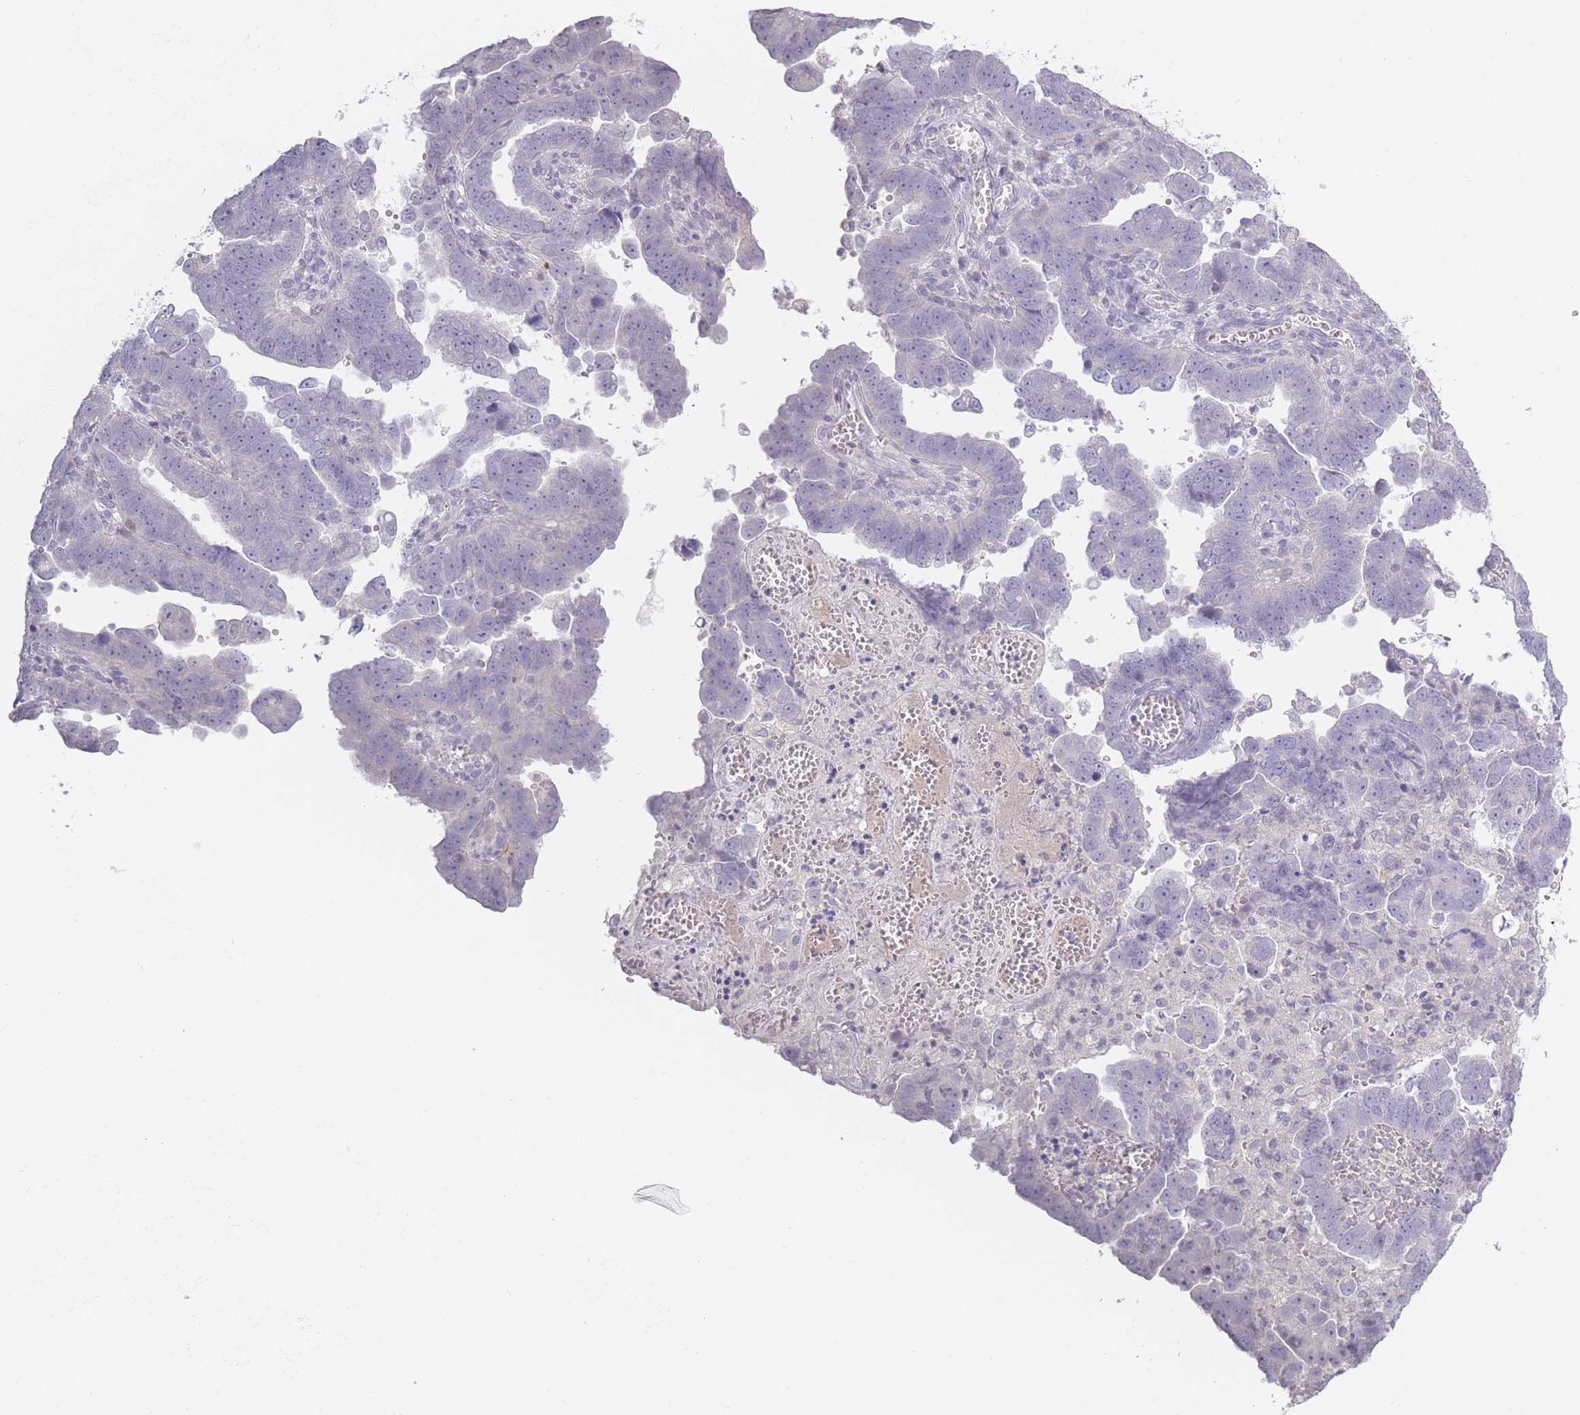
{"staining": {"intensity": "negative", "quantity": "none", "location": "none"}, "tissue": "endometrial cancer", "cell_type": "Tumor cells", "image_type": "cancer", "snomed": [{"axis": "morphology", "description": "Adenocarcinoma, NOS"}, {"axis": "topography", "description": "Endometrium"}], "caption": "Protein analysis of adenocarcinoma (endometrial) displays no significant positivity in tumor cells. Brightfield microscopy of IHC stained with DAB (brown) and hematoxylin (blue), captured at high magnification.", "gene": "RASL10B", "patient": {"sex": "female", "age": 75}}